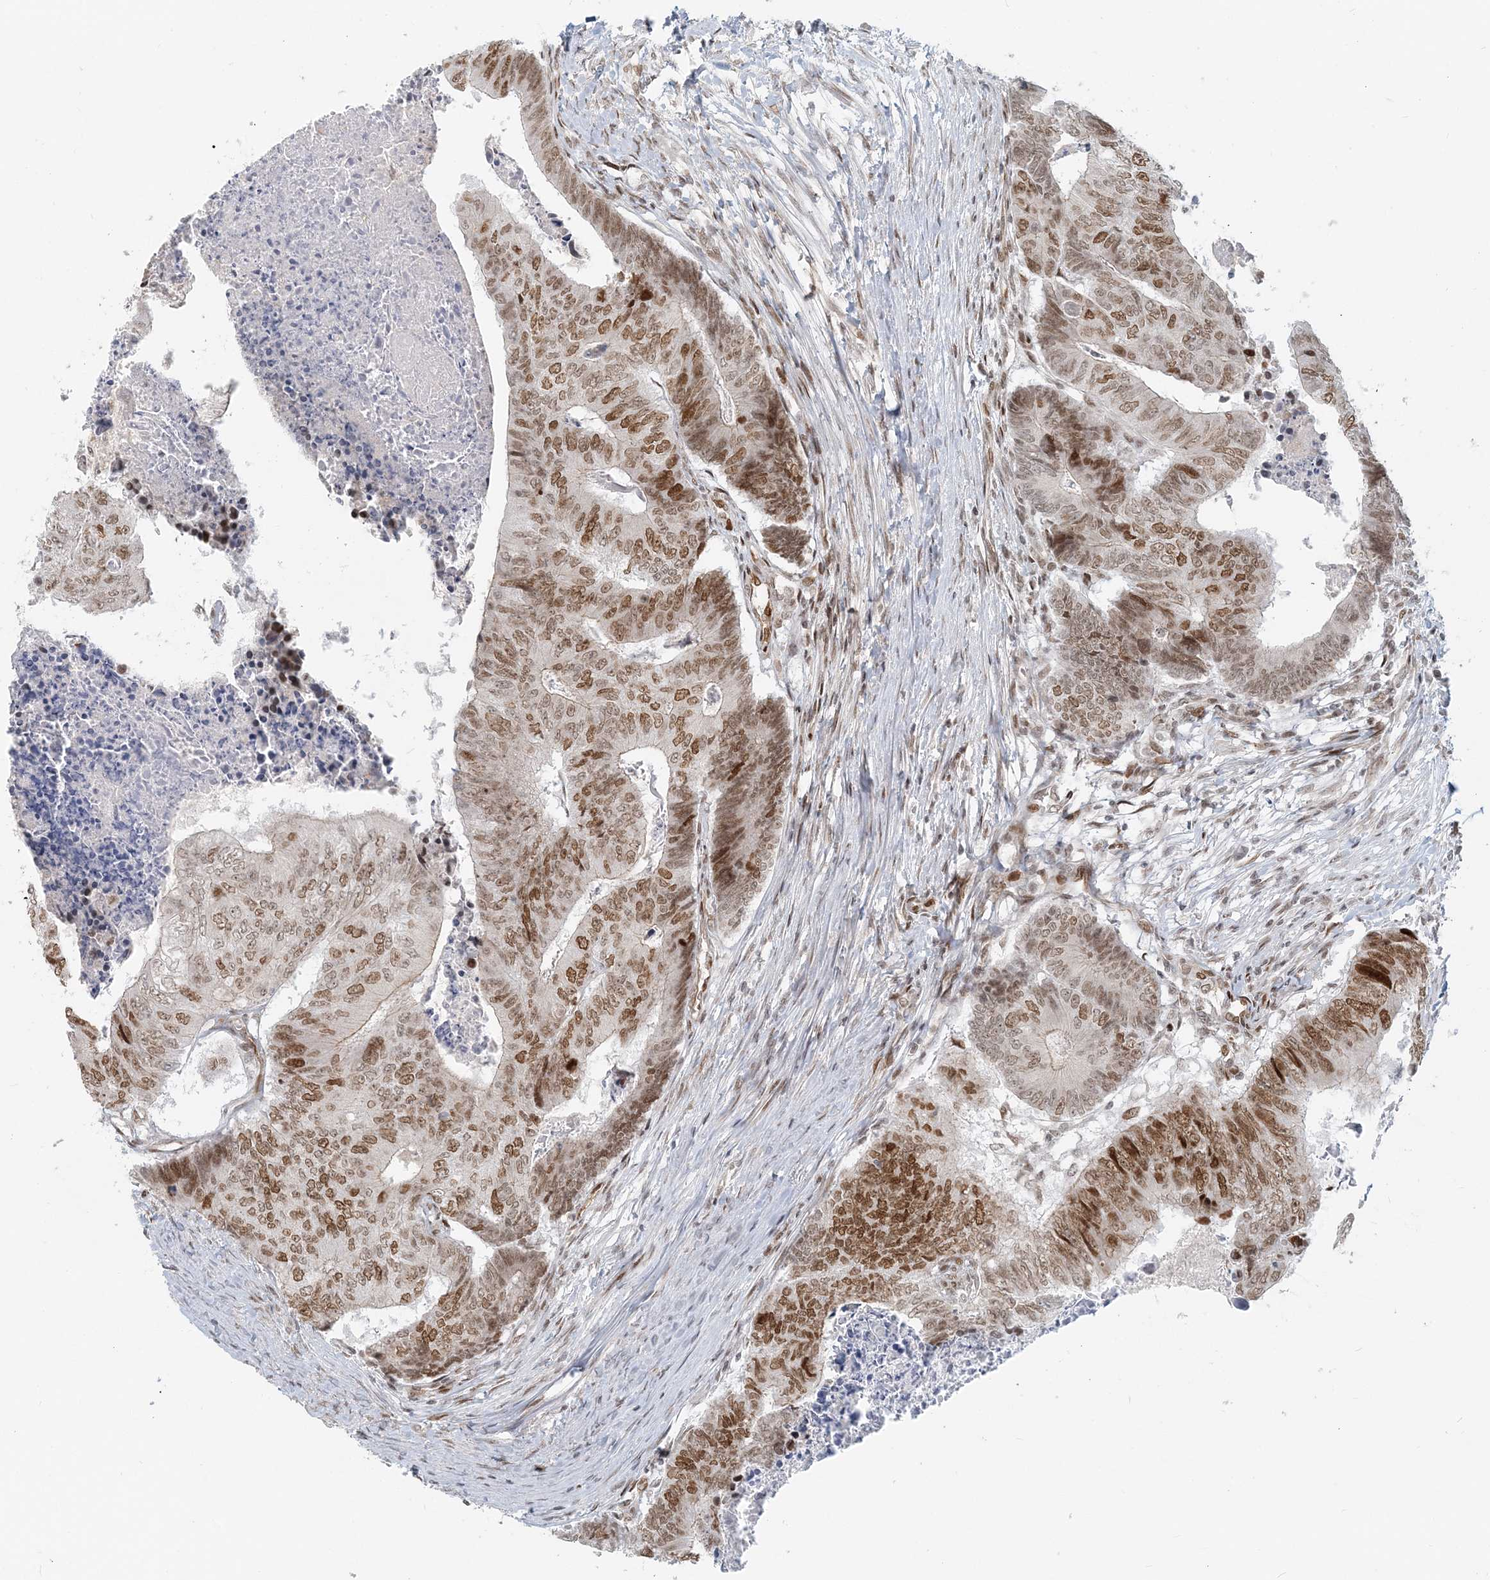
{"staining": {"intensity": "moderate", "quantity": ">75%", "location": "nuclear"}, "tissue": "colorectal cancer", "cell_type": "Tumor cells", "image_type": "cancer", "snomed": [{"axis": "morphology", "description": "Adenocarcinoma, NOS"}, {"axis": "topography", "description": "Colon"}], "caption": "Immunohistochemistry (IHC) histopathology image of neoplastic tissue: human colorectal cancer stained using immunohistochemistry (IHC) shows medium levels of moderate protein expression localized specifically in the nuclear of tumor cells, appearing as a nuclear brown color.", "gene": "BAZ1B", "patient": {"sex": "female", "age": 67}}